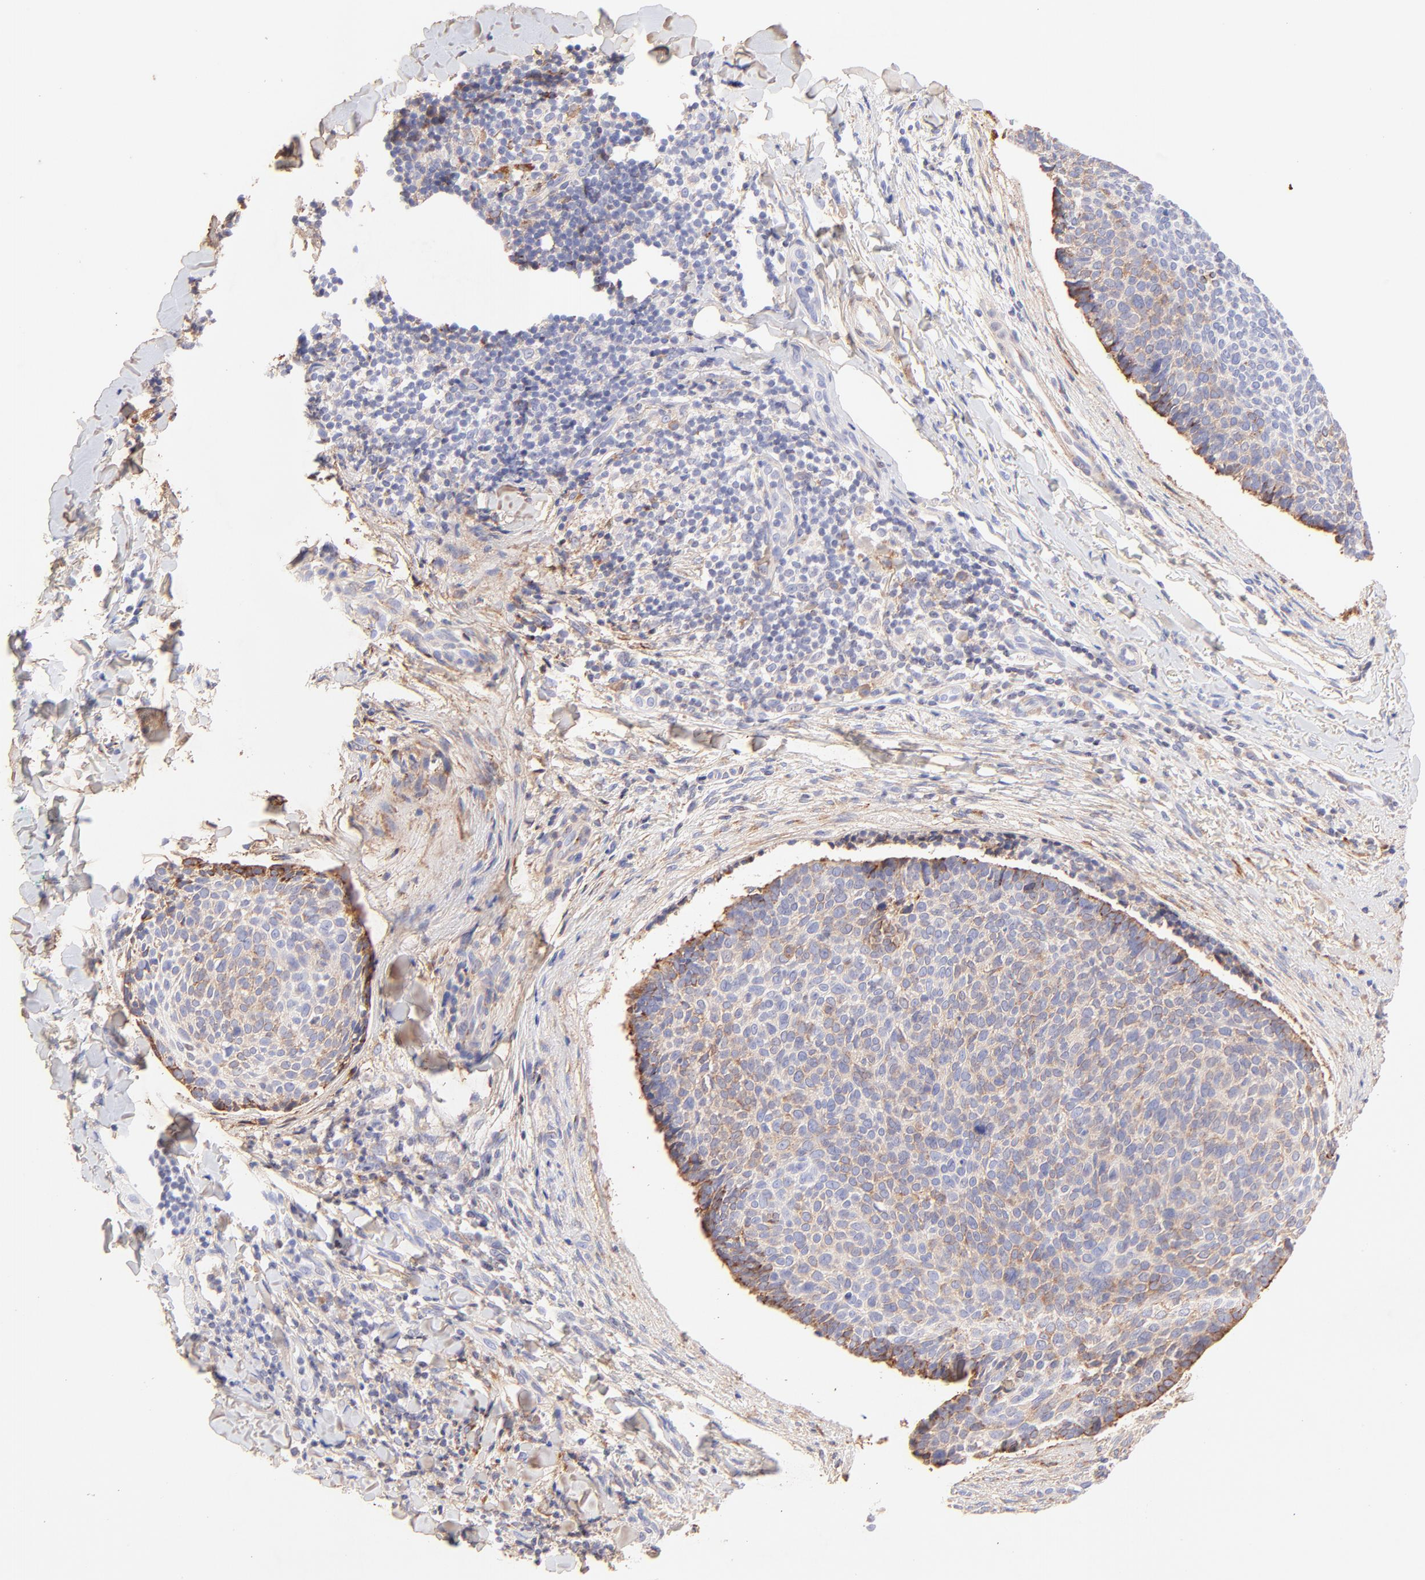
{"staining": {"intensity": "weak", "quantity": ">75%", "location": "cytoplasmic/membranous"}, "tissue": "skin cancer", "cell_type": "Tumor cells", "image_type": "cancer", "snomed": [{"axis": "morphology", "description": "Normal tissue, NOS"}, {"axis": "morphology", "description": "Basal cell carcinoma"}, {"axis": "topography", "description": "Skin"}], "caption": "There is low levels of weak cytoplasmic/membranous expression in tumor cells of basal cell carcinoma (skin), as demonstrated by immunohistochemical staining (brown color).", "gene": "BGN", "patient": {"sex": "female", "age": 57}}